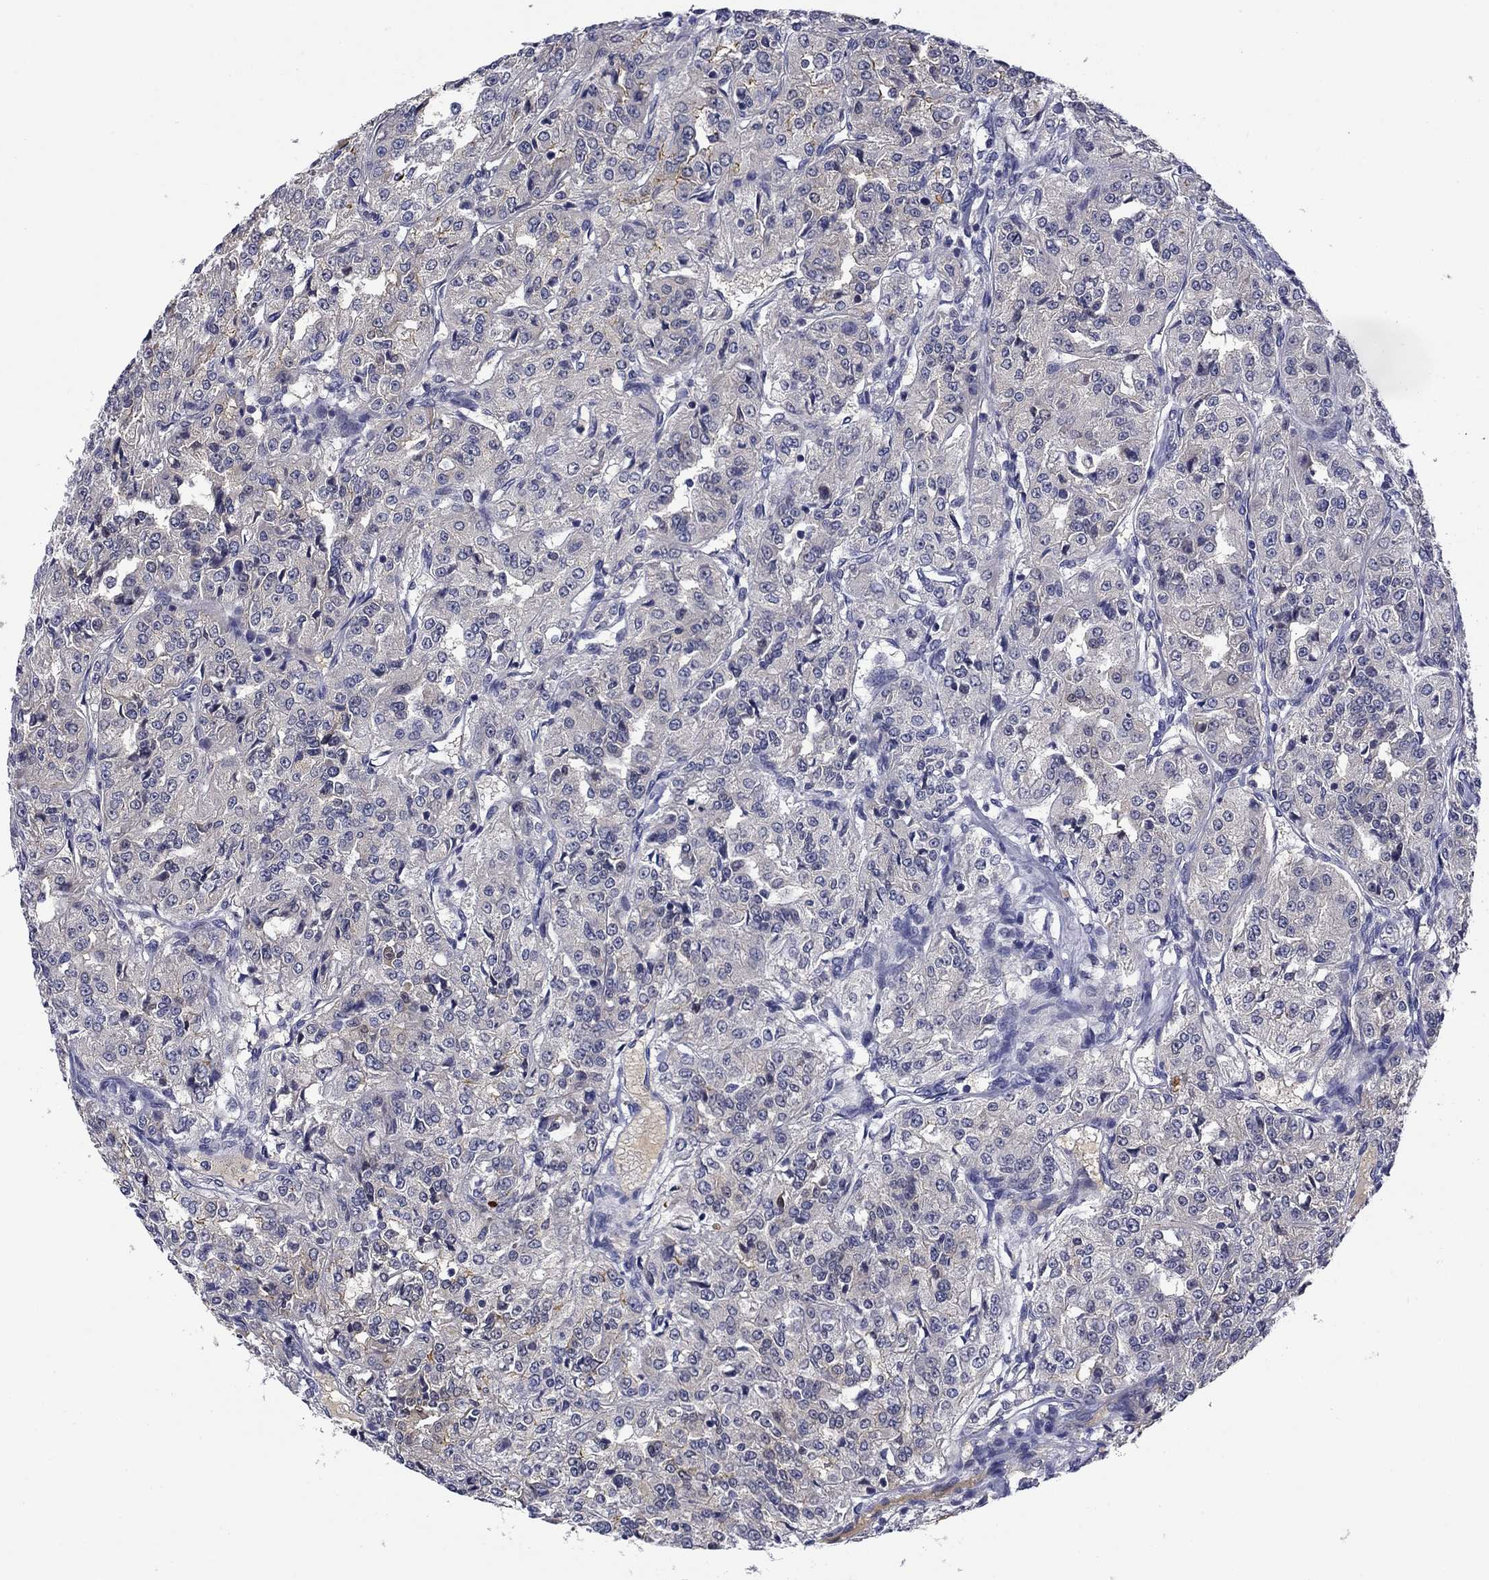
{"staining": {"intensity": "negative", "quantity": "none", "location": "none"}, "tissue": "renal cancer", "cell_type": "Tumor cells", "image_type": "cancer", "snomed": [{"axis": "morphology", "description": "Adenocarcinoma, NOS"}, {"axis": "topography", "description": "Kidney"}], "caption": "This micrograph is of renal cancer (adenocarcinoma) stained with IHC to label a protein in brown with the nuclei are counter-stained blue. There is no expression in tumor cells.", "gene": "DDTL", "patient": {"sex": "female", "age": 63}}